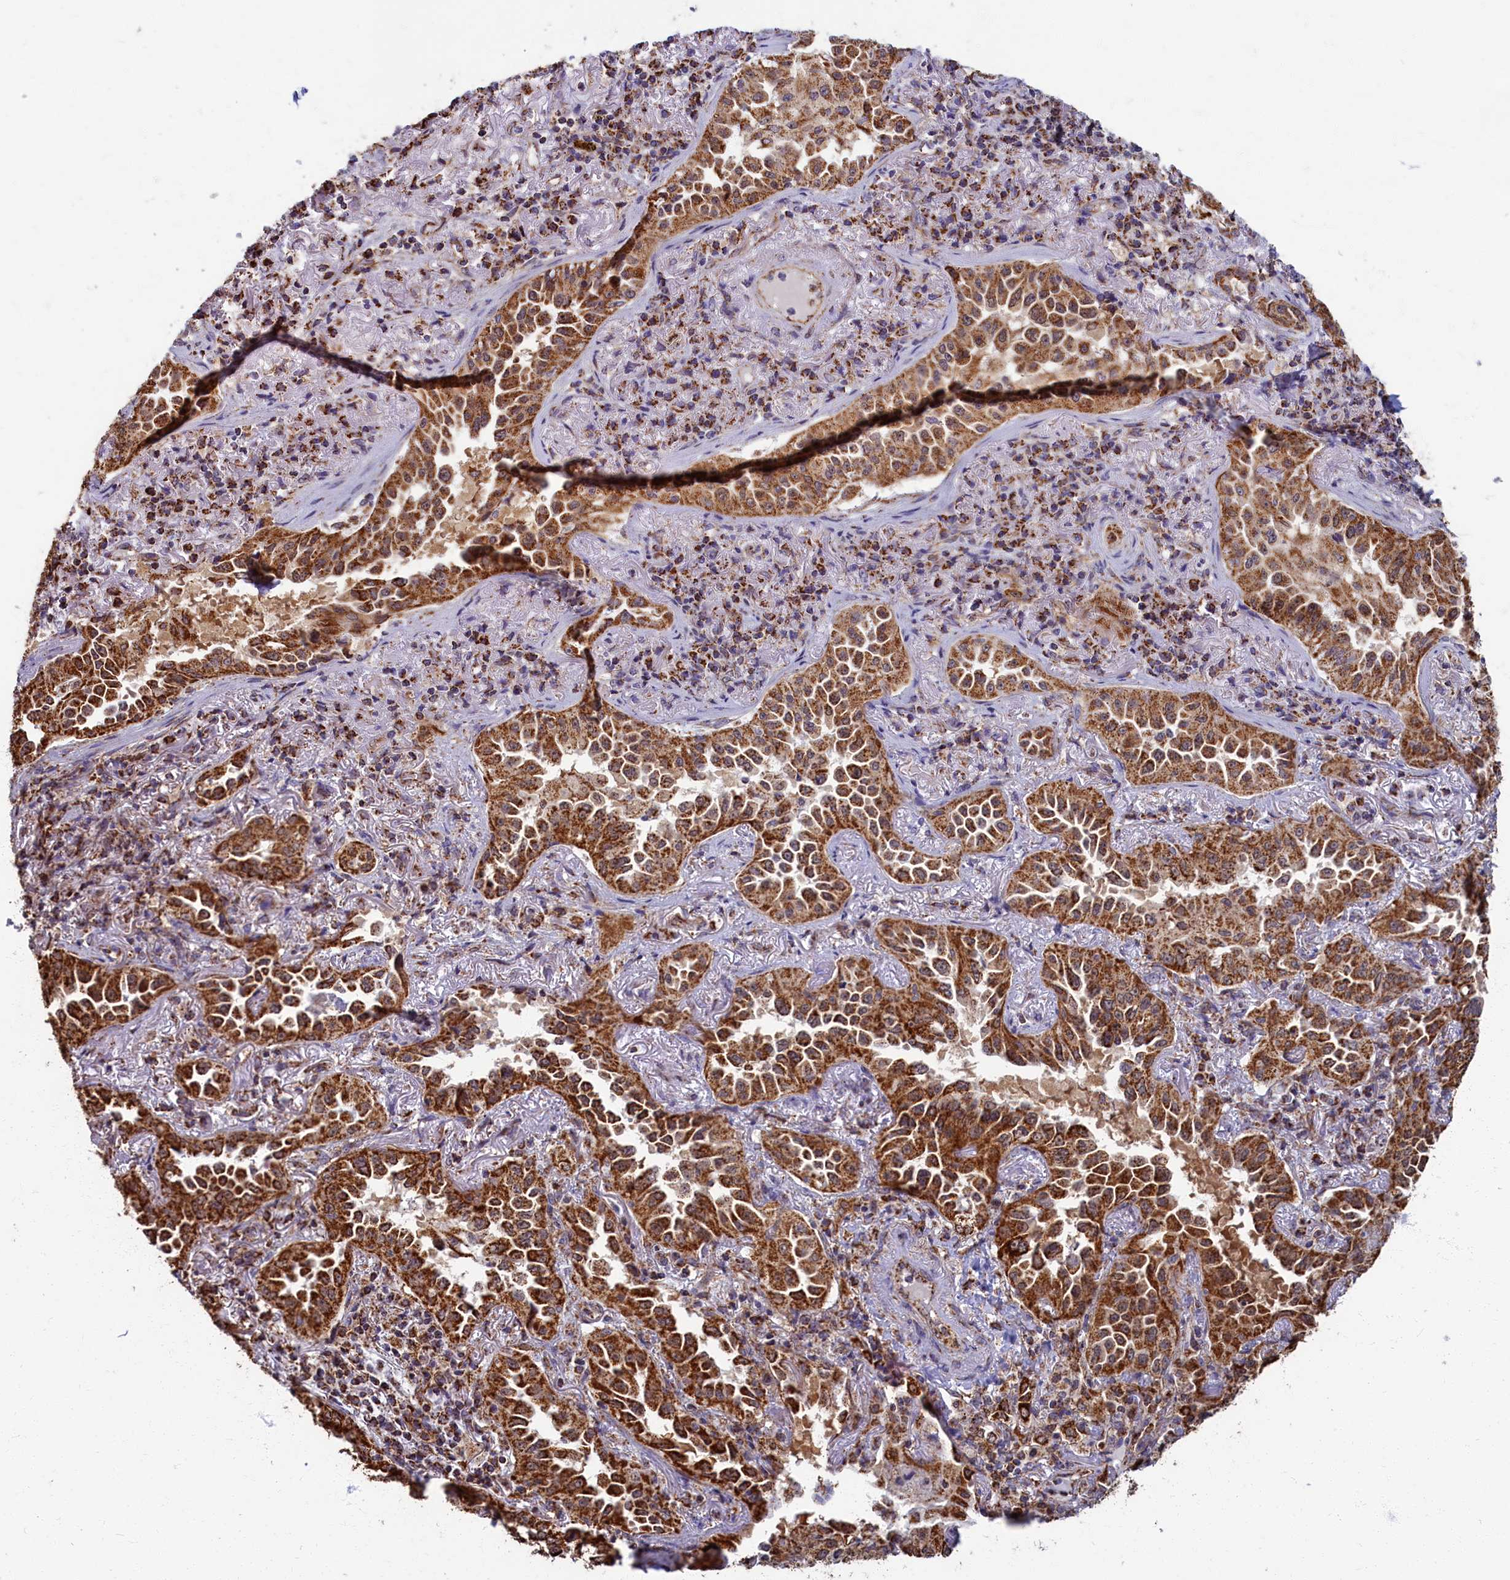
{"staining": {"intensity": "strong", "quantity": ">75%", "location": "cytoplasmic/membranous"}, "tissue": "lung cancer", "cell_type": "Tumor cells", "image_type": "cancer", "snomed": [{"axis": "morphology", "description": "Adenocarcinoma, NOS"}, {"axis": "topography", "description": "Lung"}], "caption": "A photomicrograph of human lung adenocarcinoma stained for a protein reveals strong cytoplasmic/membranous brown staining in tumor cells.", "gene": "SPR", "patient": {"sex": "female", "age": 69}}